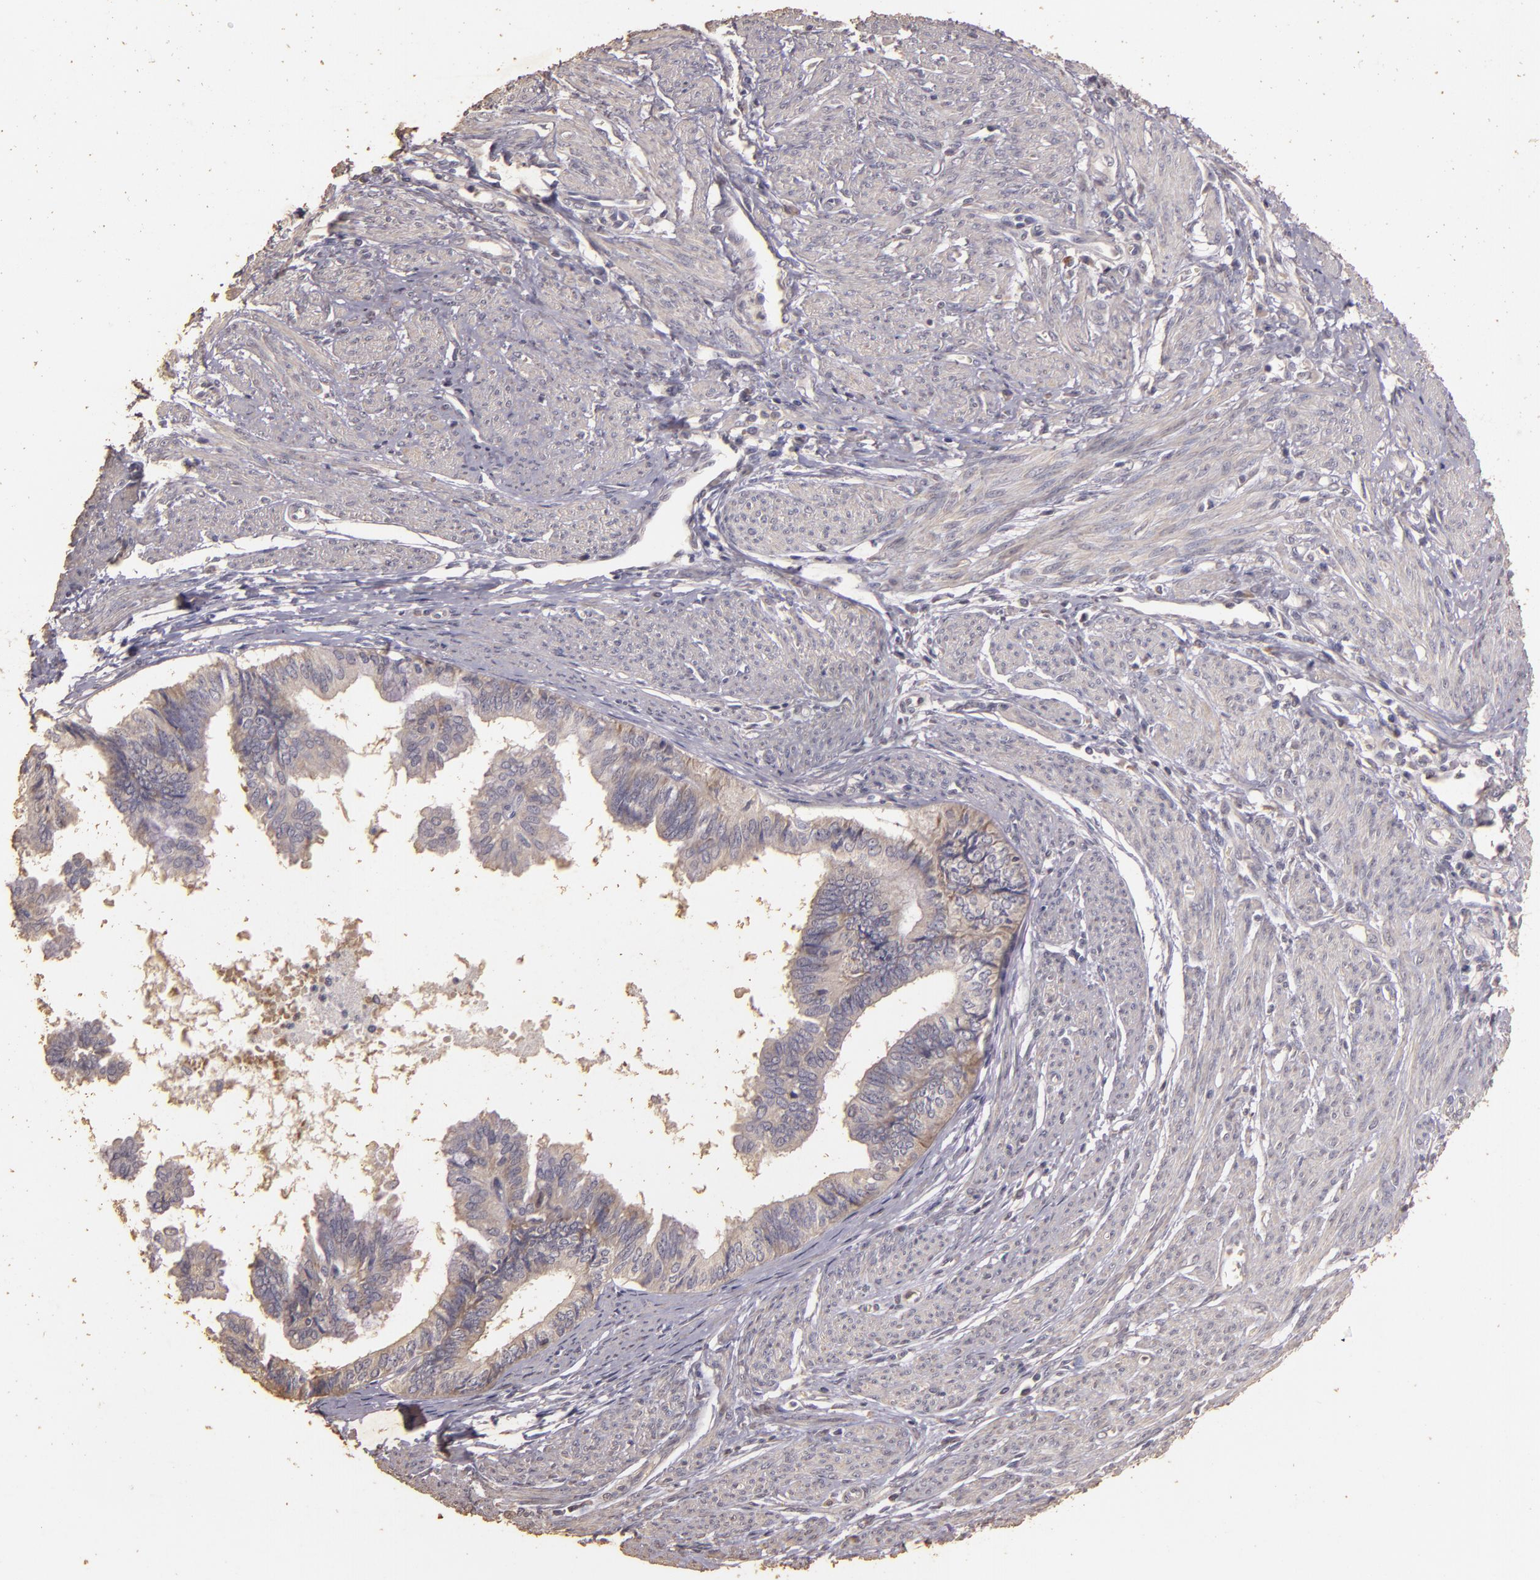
{"staining": {"intensity": "weak", "quantity": "<25%", "location": "cytoplasmic/membranous"}, "tissue": "endometrial cancer", "cell_type": "Tumor cells", "image_type": "cancer", "snomed": [{"axis": "morphology", "description": "Adenocarcinoma, NOS"}, {"axis": "topography", "description": "Endometrium"}], "caption": "Immunohistochemistry (IHC) of endometrial cancer (adenocarcinoma) demonstrates no staining in tumor cells.", "gene": "BCL2L13", "patient": {"sex": "female", "age": 75}}